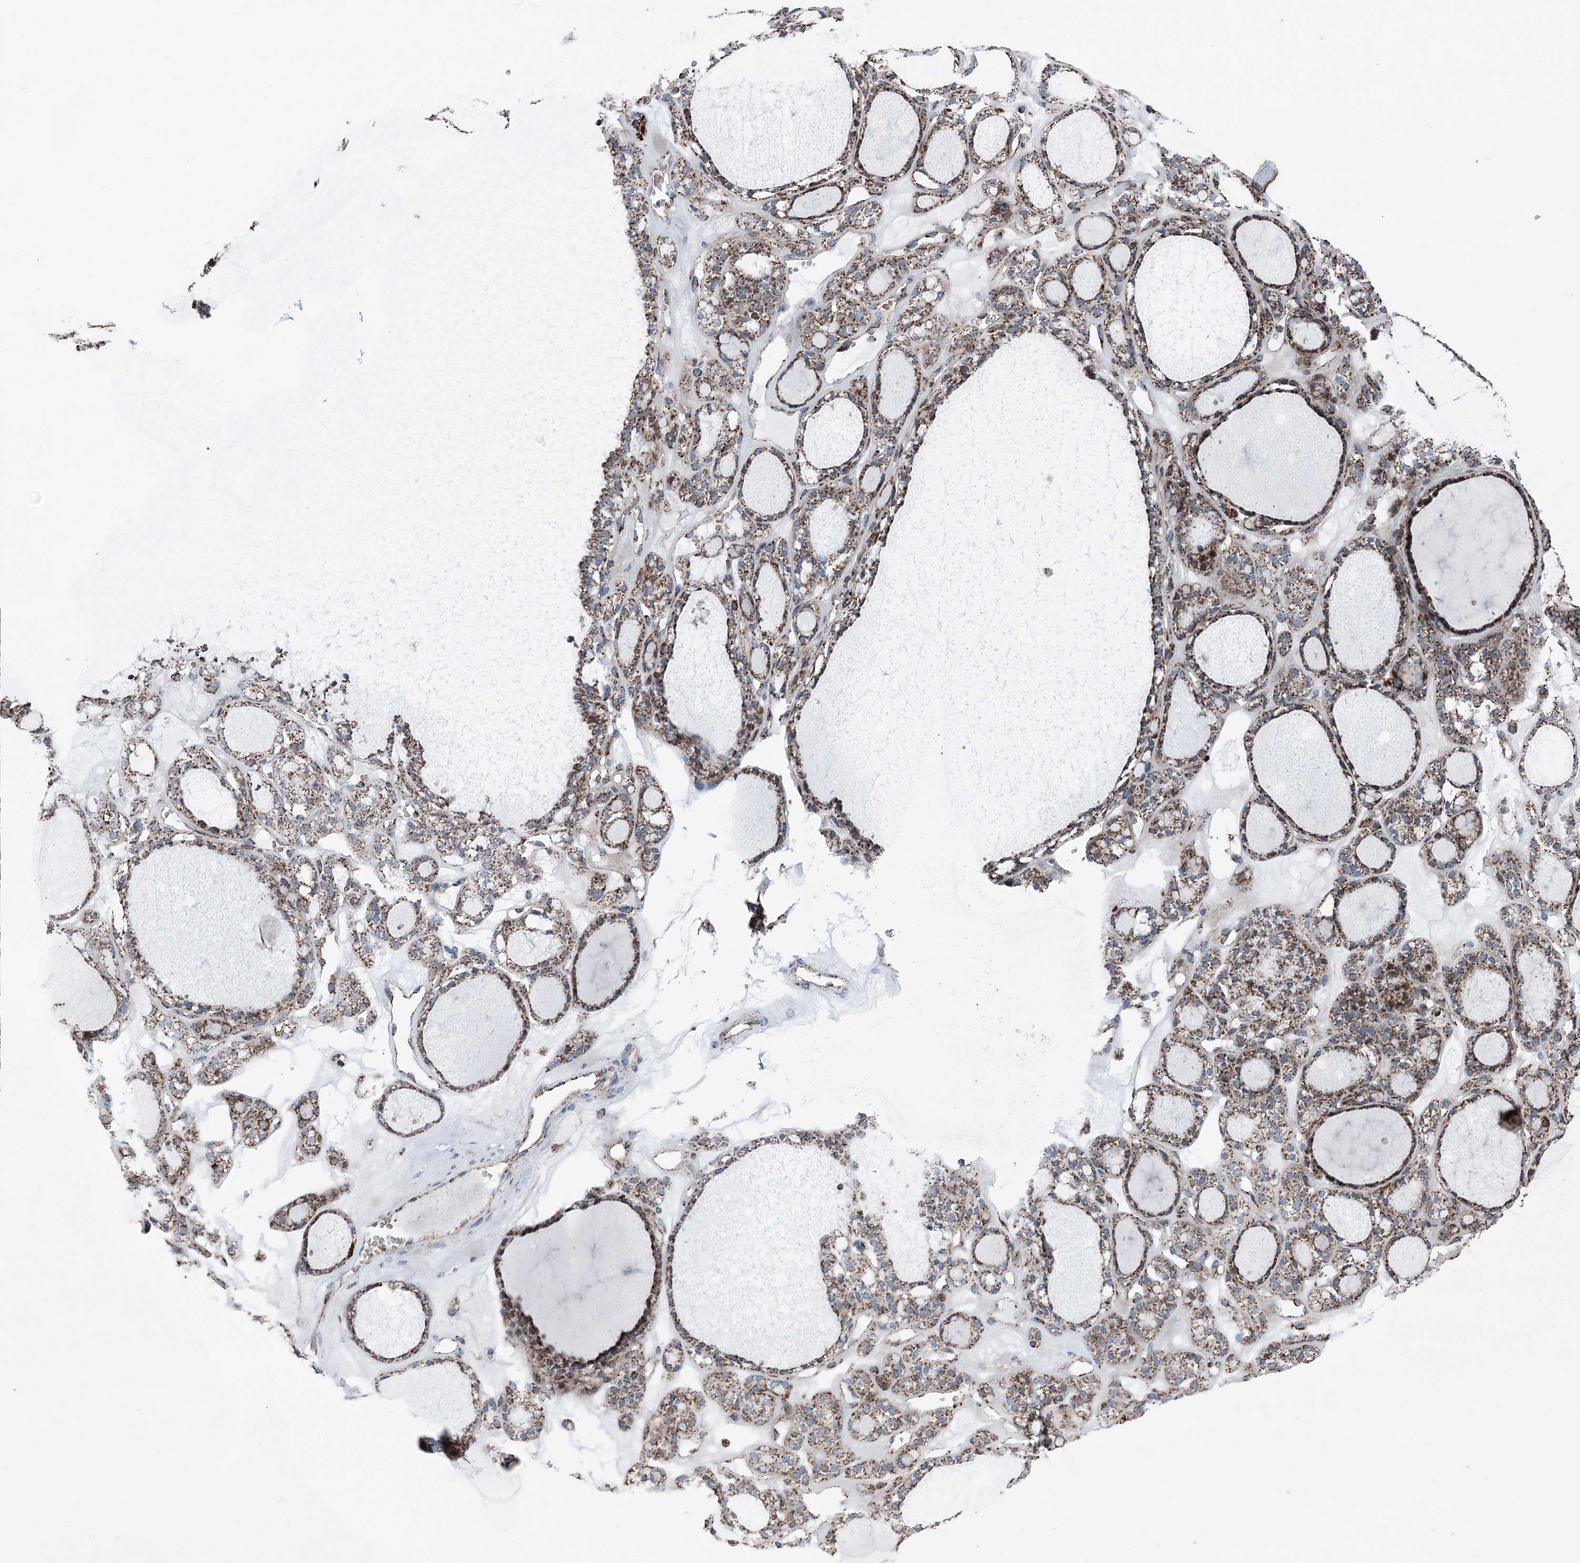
{"staining": {"intensity": "strong", "quantity": ">75%", "location": "cytoplasmic/membranous"}, "tissue": "thyroid gland", "cell_type": "Glandular cells", "image_type": "normal", "snomed": [{"axis": "morphology", "description": "Normal tissue, NOS"}, {"axis": "topography", "description": "Thyroid gland"}], "caption": "The image displays staining of unremarkable thyroid gland, revealing strong cytoplasmic/membranous protein positivity (brown color) within glandular cells. Immunohistochemistry stains the protein of interest in brown and the nuclei are stained blue.", "gene": "UCN3", "patient": {"sex": "female", "age": 28}}